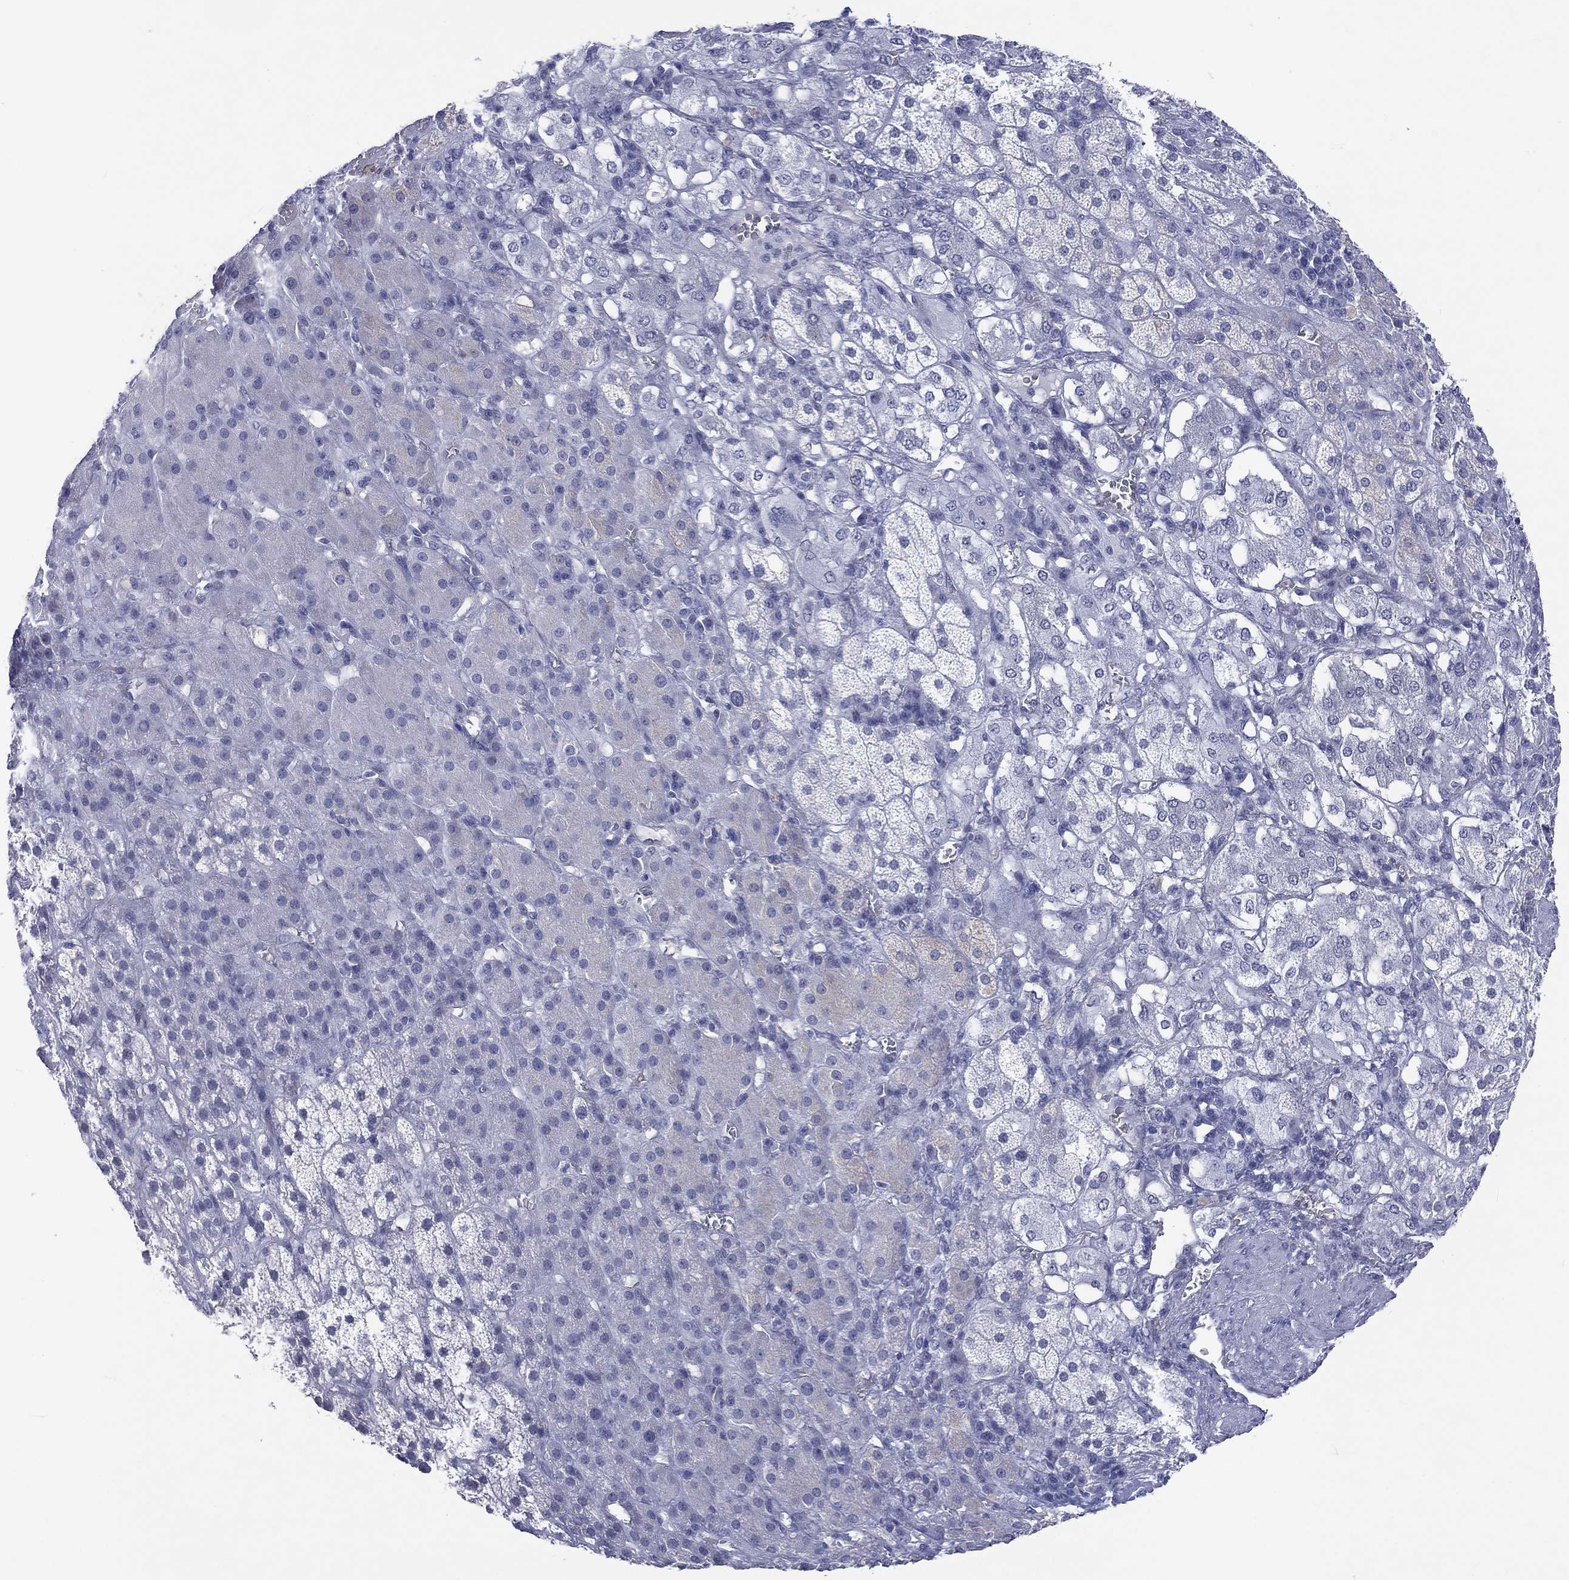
{"staining": {"intensity": "negative", "quantity": "none", "location": "none"}, "tissue": "adrenal gland", "cell_type": "Glandular cells", "image_type": "normal", "snomed": [{"axis": "morphology", "description": "Normal tissue, NOS"}, {"axis": "topography", "description": "Adrenal gland"}], "caption": "Image shows no protein expression in glandular cells of unremarkable adrenal gland. (Immunohistochemistry, brightfield microscopy, high magnification).", "gene": "SSX1", "patient": {"sex": "male", "age": 70}}